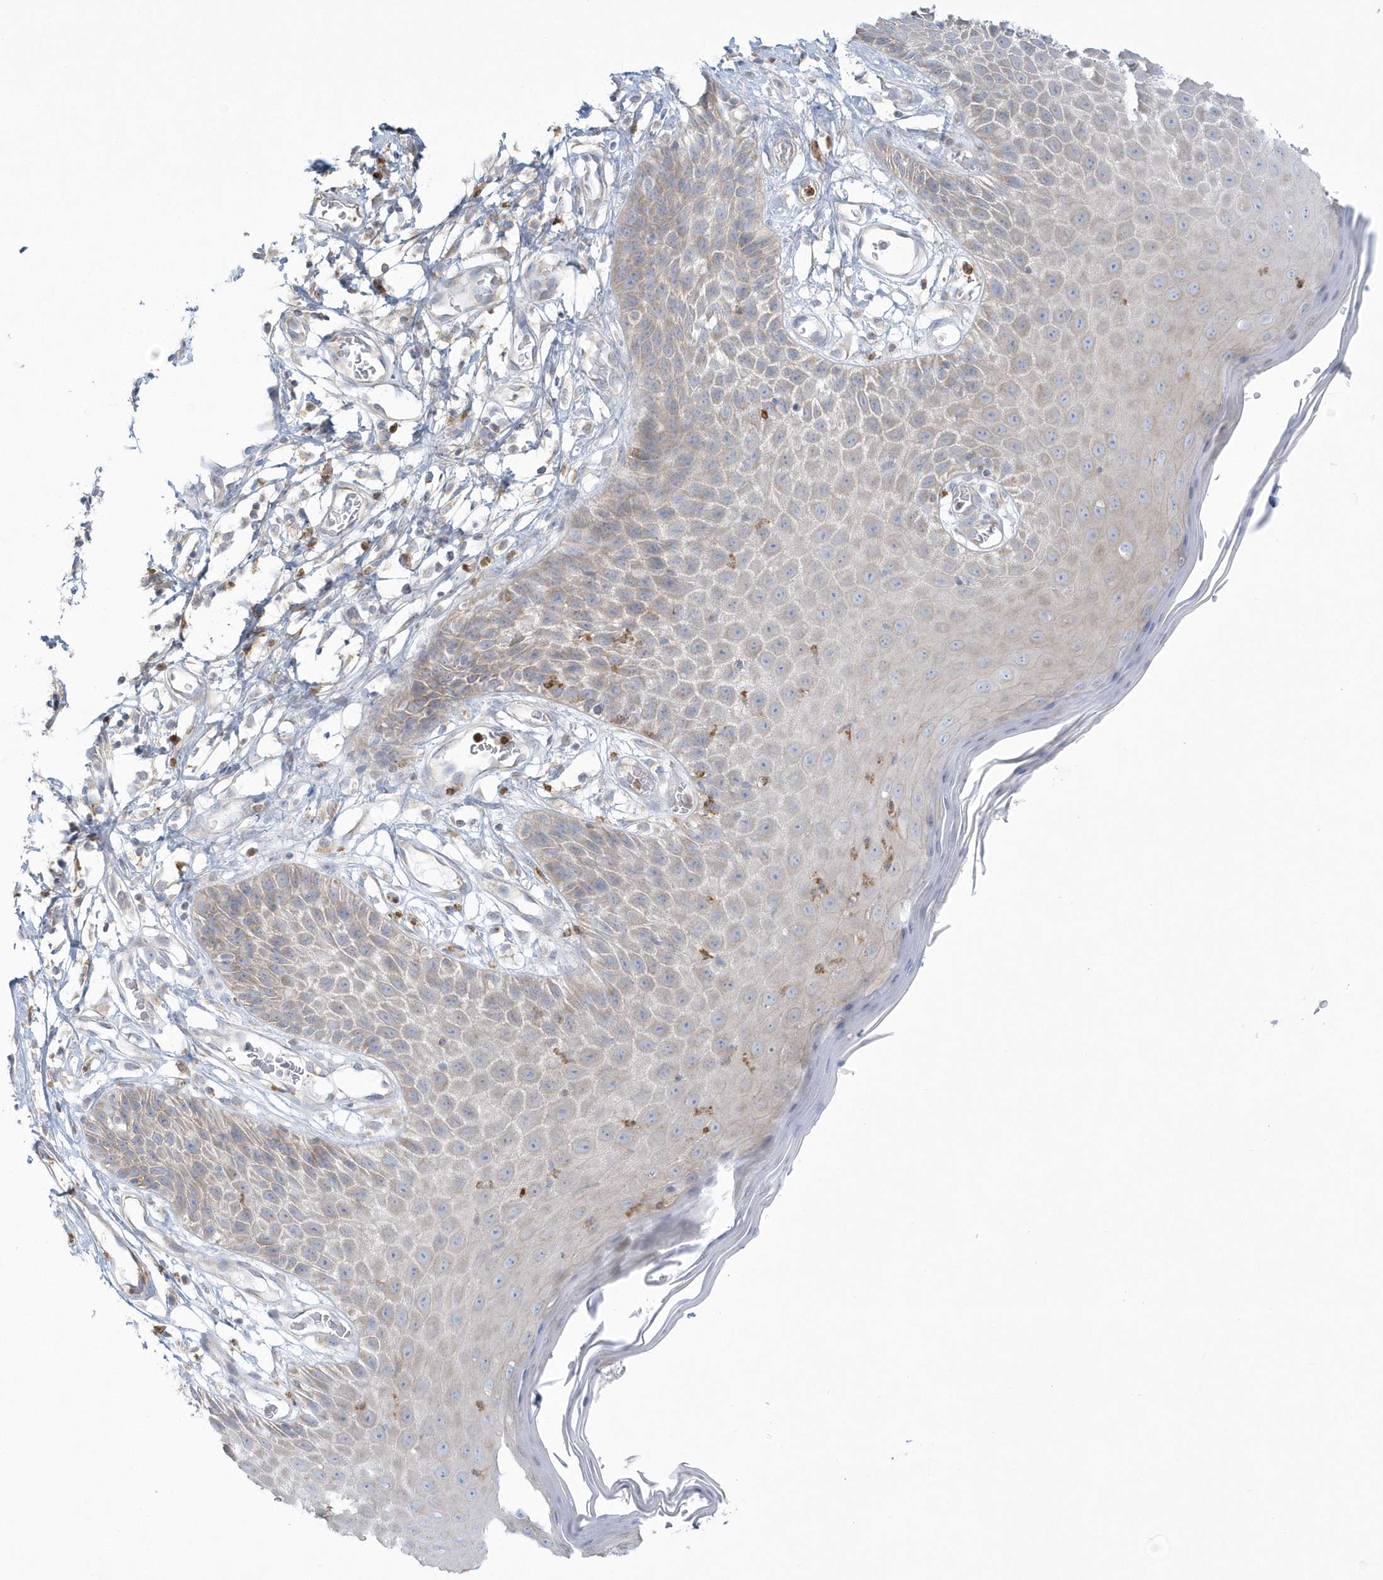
{"staining": {"intensity": "moderate", "quantity": "25%-75%", "location": "cytoplasmic/membranous"}, "tissue": "skin", "cell_type": "Epidermal cells", "image_type": "normal", "snomed": [{"axis": "morphology", "description": "Normal tissue, NOS"}, {"axis": "topography", "description": "Vulva"}], "caption": "Protein expression by immunohistochemistry (IHC) demonstrates moderate cytoplasmic/membranous staining in approximately 25%-75% of epidermal cells in benign skin. The staining was performed using DAB, with brown indicating positive protein expression. Nuclei are stained blue with hematoxylin.", "gene": "DNAJC18", "patient": {"sex": "female", "age": 68}}